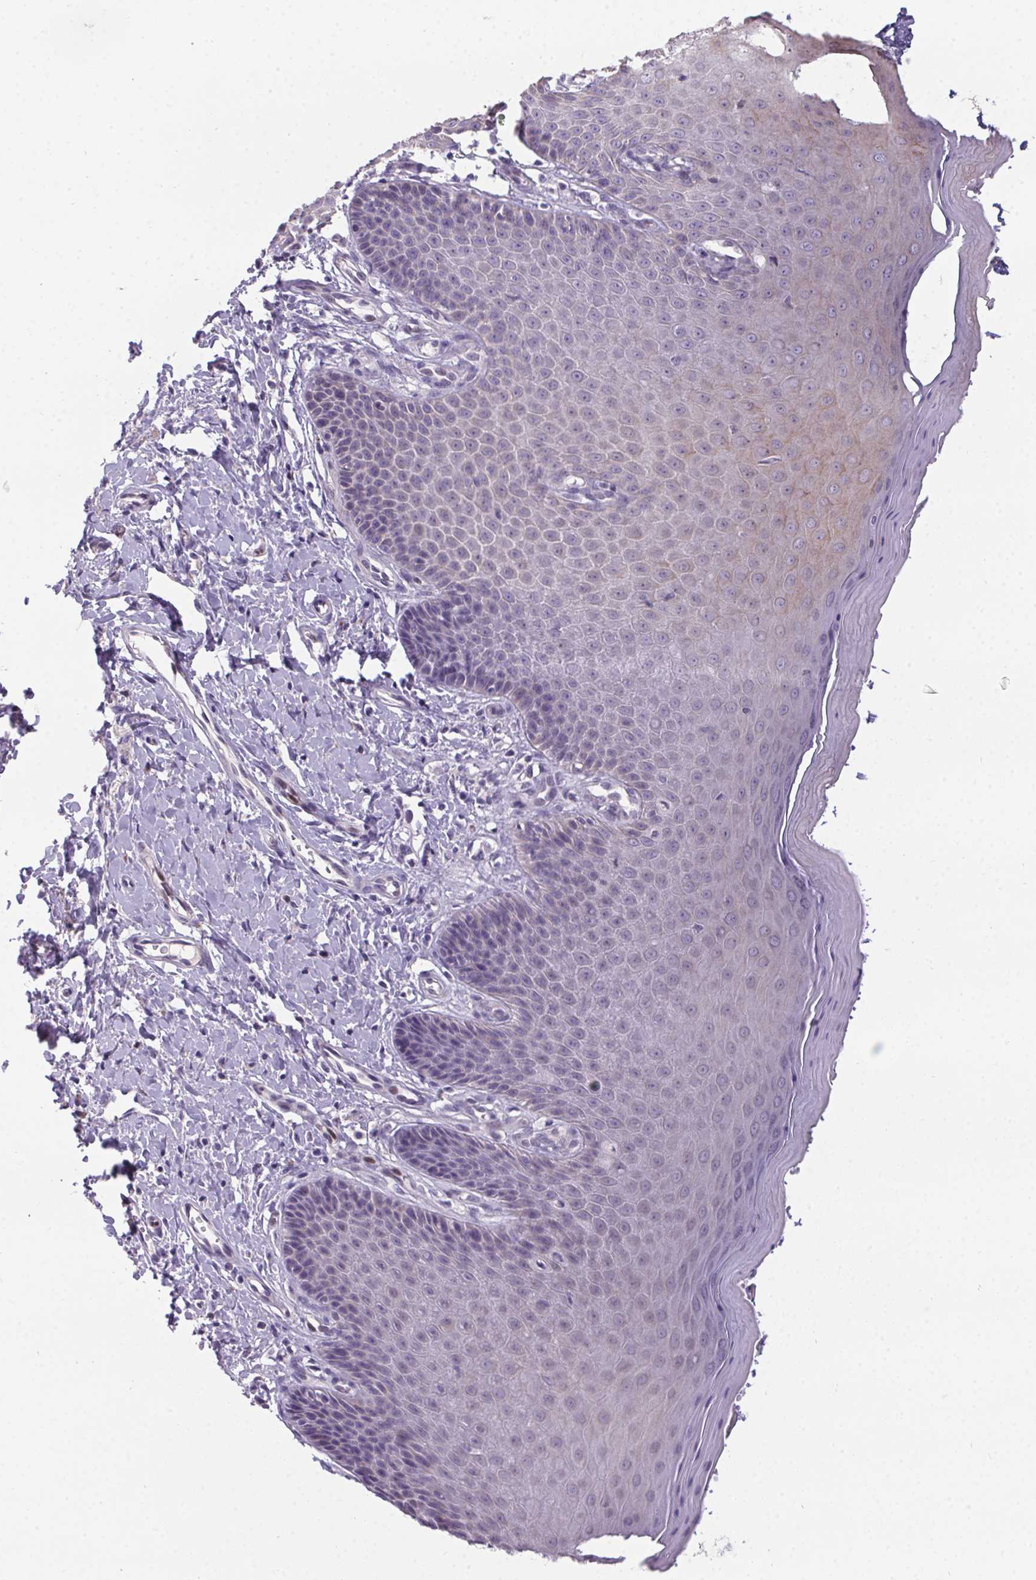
{"staining": {"intensity": "weak", "quantity": "<25%", "location": "cytoplasmic/membranous"}, "tissue": "vagina", "cell_type": "Squamous epithelial cells", "image_type": "normal", "snomed": [{"axis": "morphology", "description": "Normal tissue, NOS"}, {"axis": "topography", "description": "Vagina"}], "caption": "IHC photomicrograph of benign vagina: vagina stained with DAB (3,3'-diaminobenzidine) demonstrates no significant protein staining in squamous epithelial cells. Nuclei are stained in blue.", "gene": "SP9", "patient": {"sex": "female", "age": 83}}